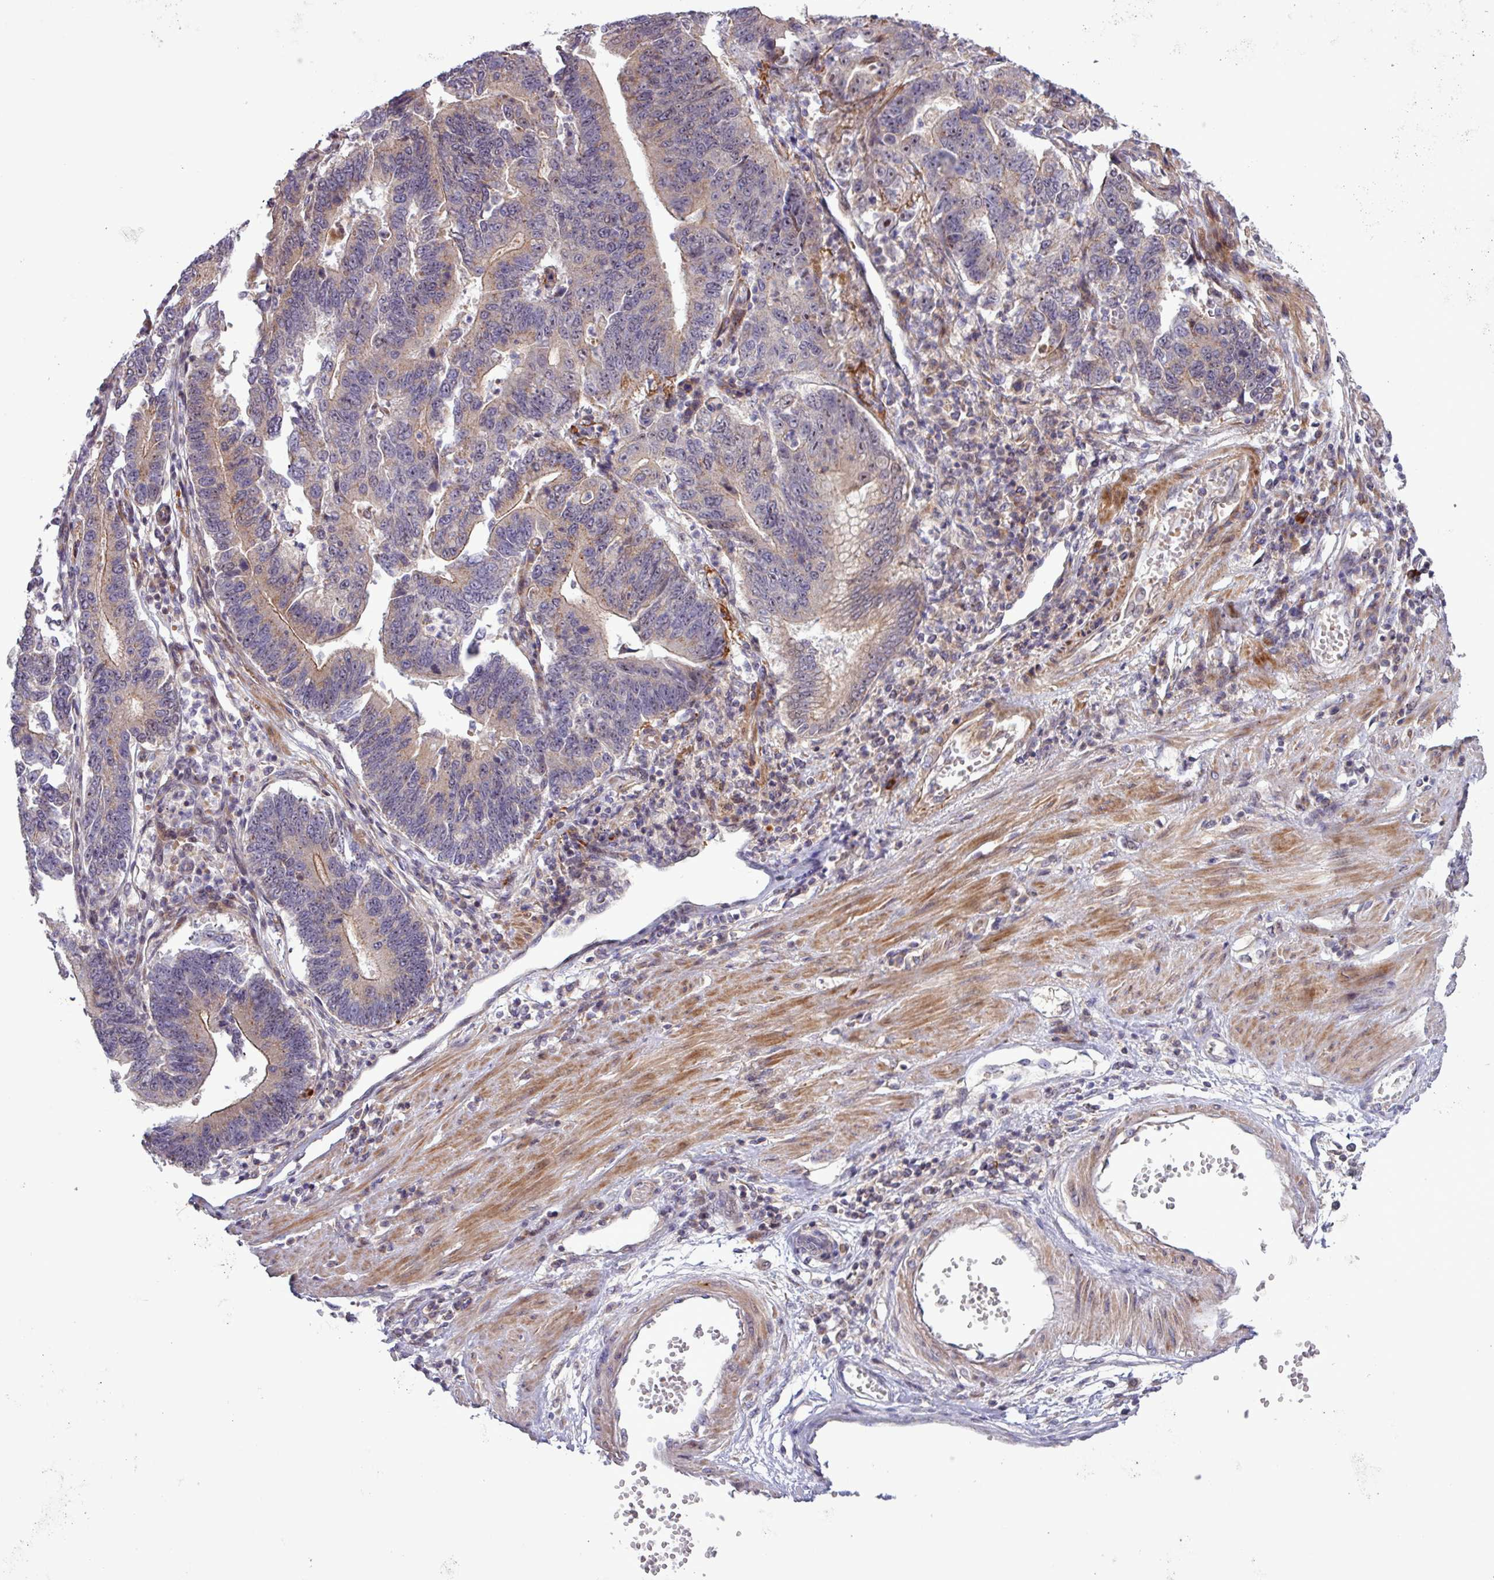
{"staining": {"intensity": "moderate", "quantity": "25%-75%", "location": "cytoplasmic/membranous"}, "tissue": "stomach cancer", "cell_type": "Tumor cells", "image_type": "cancer", "snomed": [{"axis": "morphology", "description": "Adenocarcinoma, NOS"}, {"axis": "topography", "description": "Stomach"}], "caption": "Stomach cancer (adenocarcinoma) stained with immunohistochemistry shows moderate cytoplasmic/membranous positivity in about 25%-75% of tumor cells.", "gene": "TNFSF12", "patient": {"sex": "male", "age": 59}}